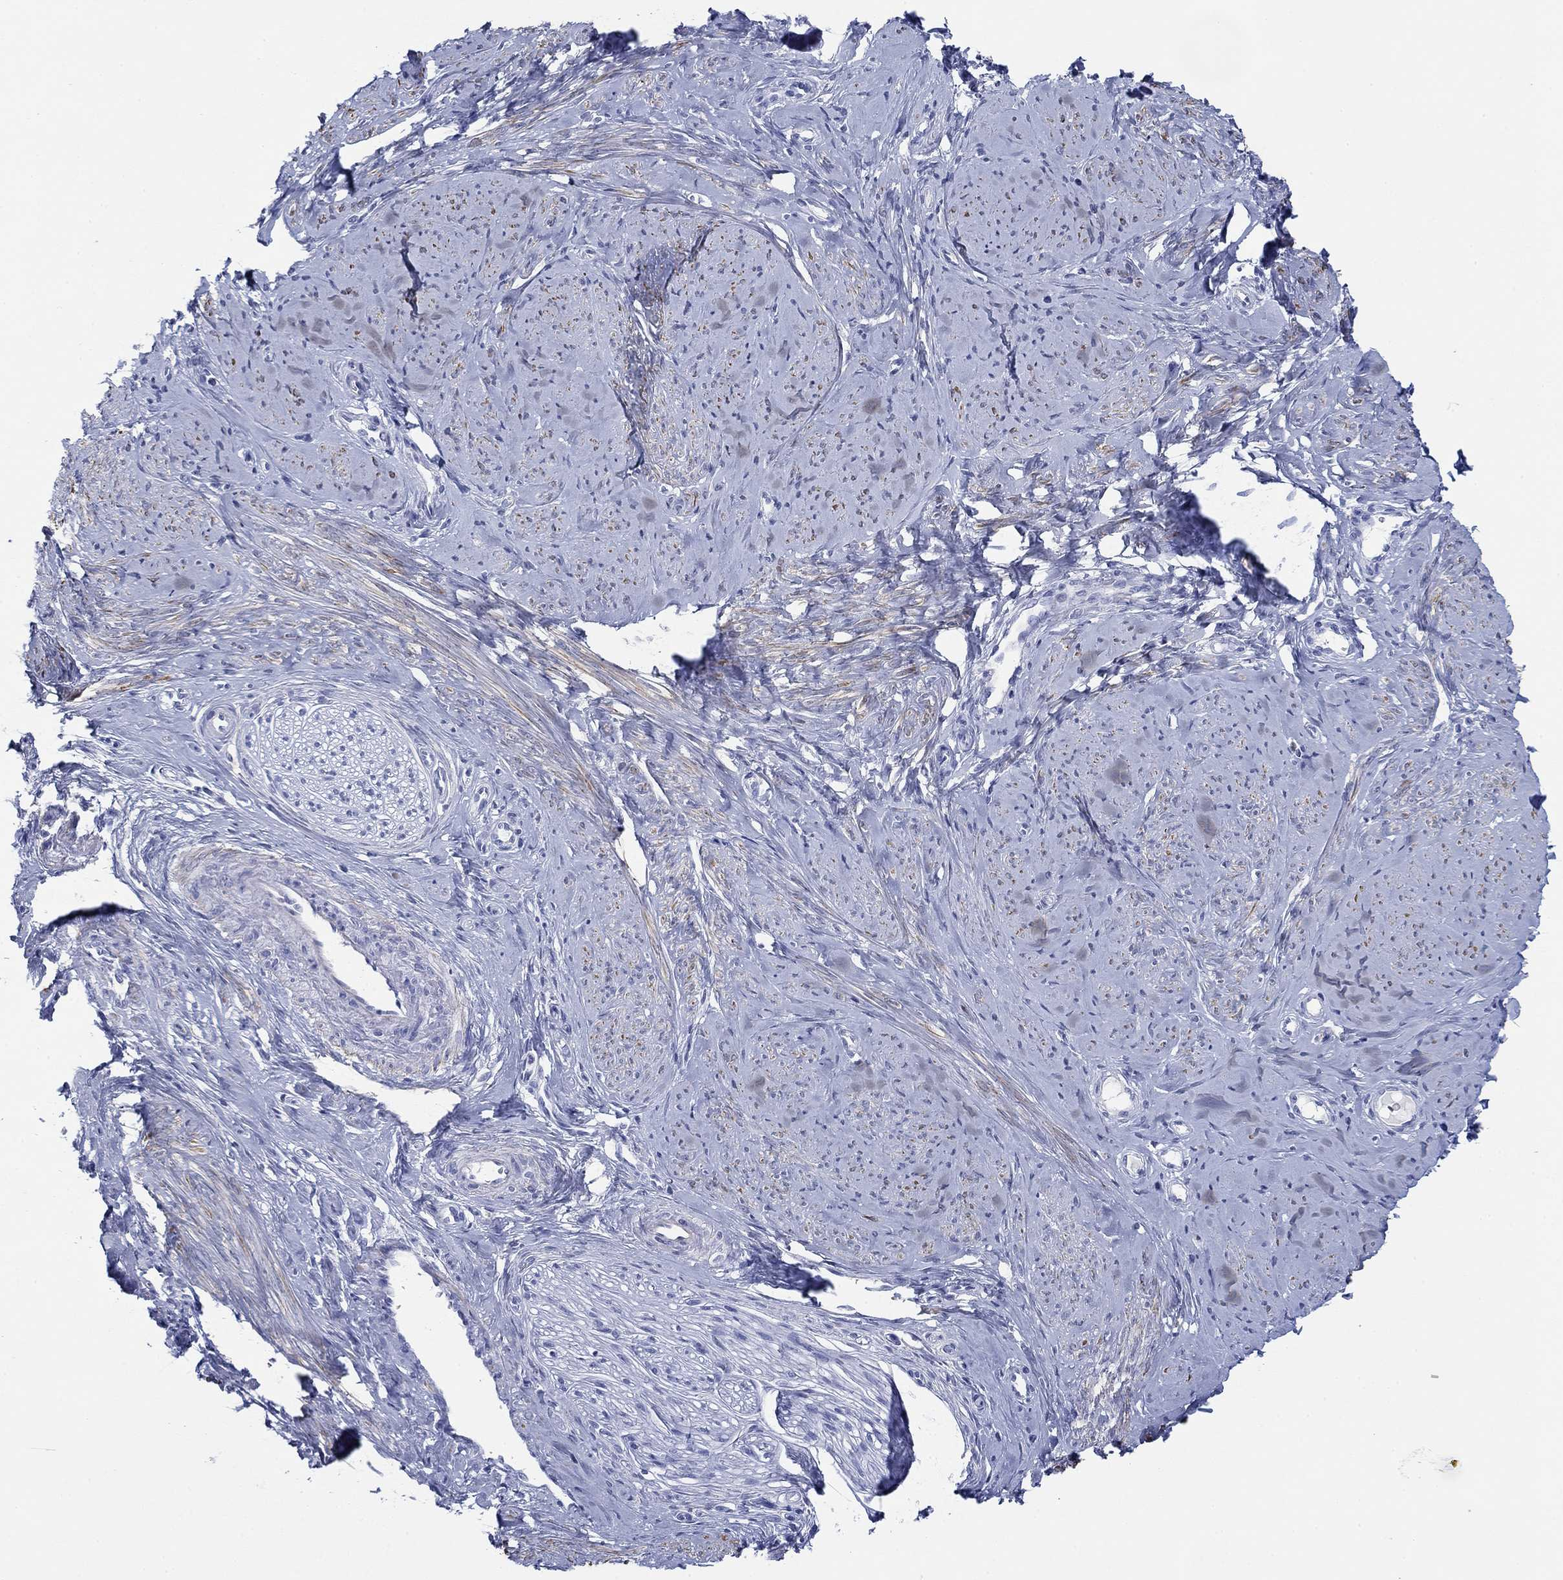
{"staining": {"intensity": "negative", "quantity": "none", "location": "none"}, "tissue": "smooth muscle", "cell_type": "Smooth muscle cells", "image_type": "normal", "snomed": [{"axis": "morphology", "description": "Normal tissue, NOS"}, {"axis": "topography", "description": "Smooth muscle"}], "caption": "The micrograph demonstrates no staining of smooth muscle cells in normal smooth muscle.", "gene": "PDYN", "patient": {"sex": "female", "age": 48}}